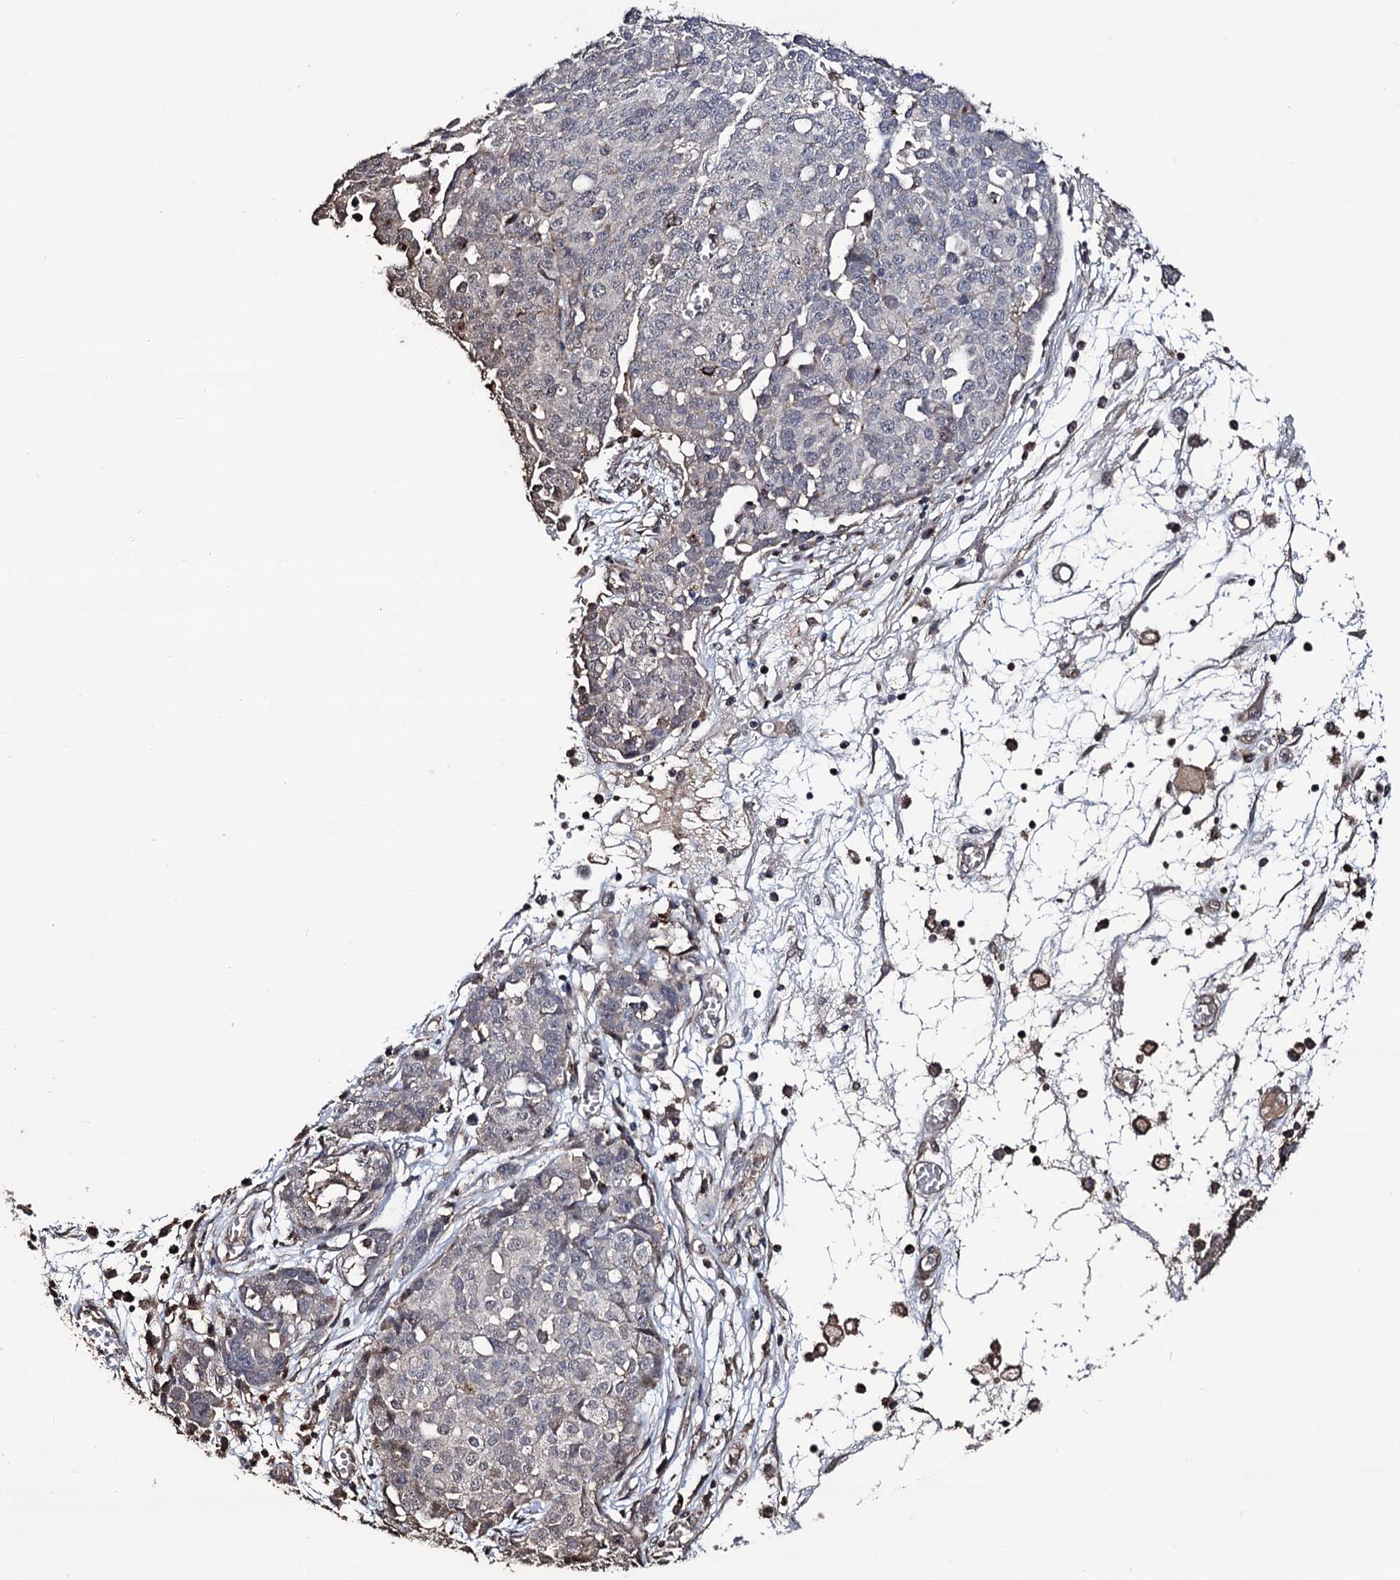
{"staining": {"intensity": "negative", "quantity": "none", "location": "none"}, "tissue": "ovarian cancer", "cell_type": "Tumor cells", "image_type": "cancer", "snomed": [{"axis": "morphology", "description": "Cystadenocarcinoma, serous, NOS"}, {"axis": "topography", "description": "Soft tissue"}, {"axis": "topography", "description": "Ovary"}], "caption": "Tumor cells show no significant positivity in ovarian cancer (serous cystadenocarcinoma).", "gene": "MICAL2", "patient": {"sex": "female", "age": 57}}